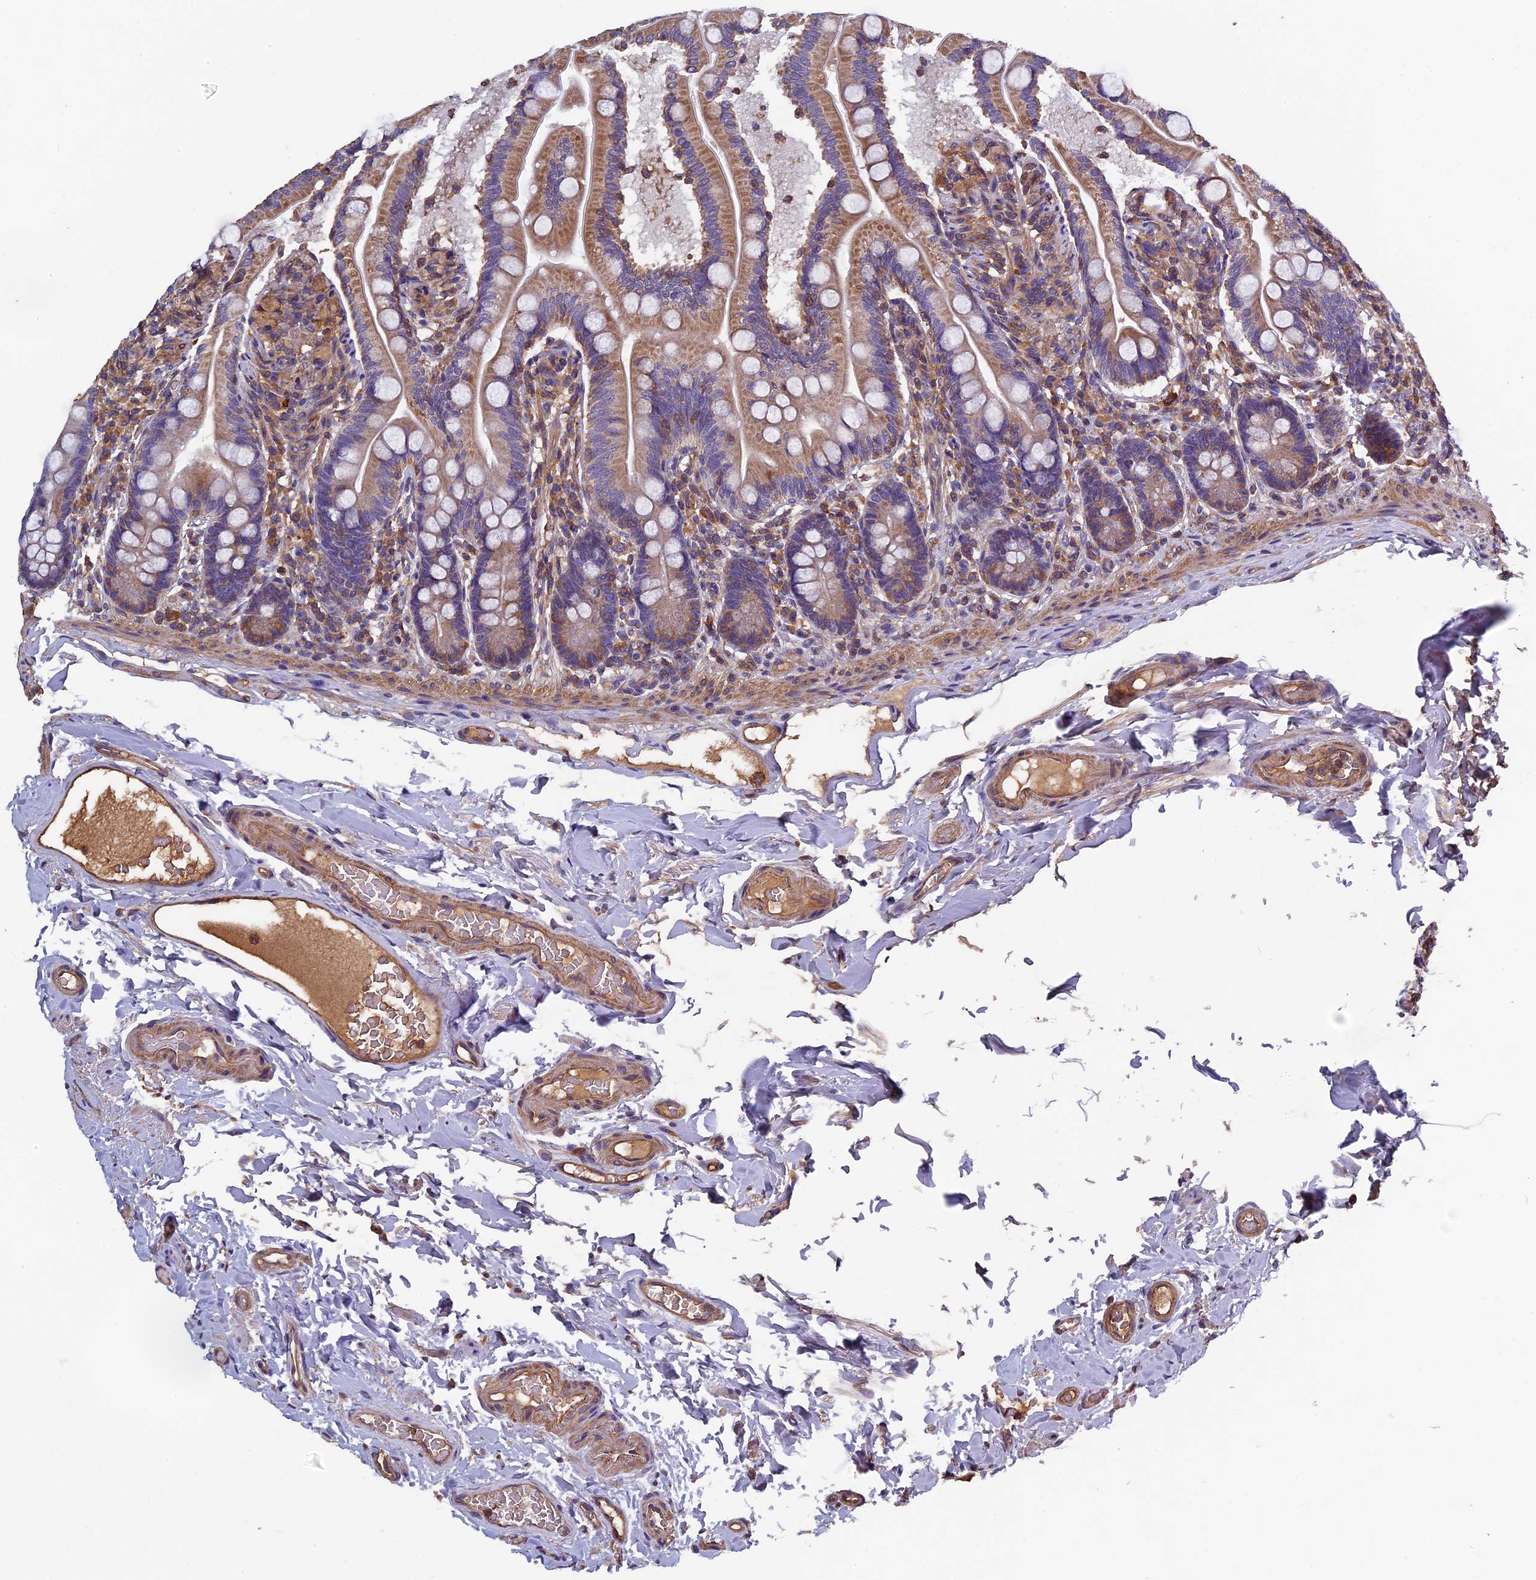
{"staining": {"intensity": "moderate", "quantity": ">75%", "location": "cytoplasmic/membranous"}, "tissue": "small intestine", "cell_type": "Glandular cells", "image_type": "normal", "snomed": [{"axis": "morphology", "description": "Normal tissue, NOS"}, {"axis": "topography", "description": "Small intestine"}], "caption": "Immunohistochemistry micrograph of benign small intestine stained for a protein (brown), which reveals medium levels of moderate cytoplasmic/membranous expression in approximately >75% of glandular cells.", "gene": "CCDC153", "patient": {"sex": "female", "age": 64}}